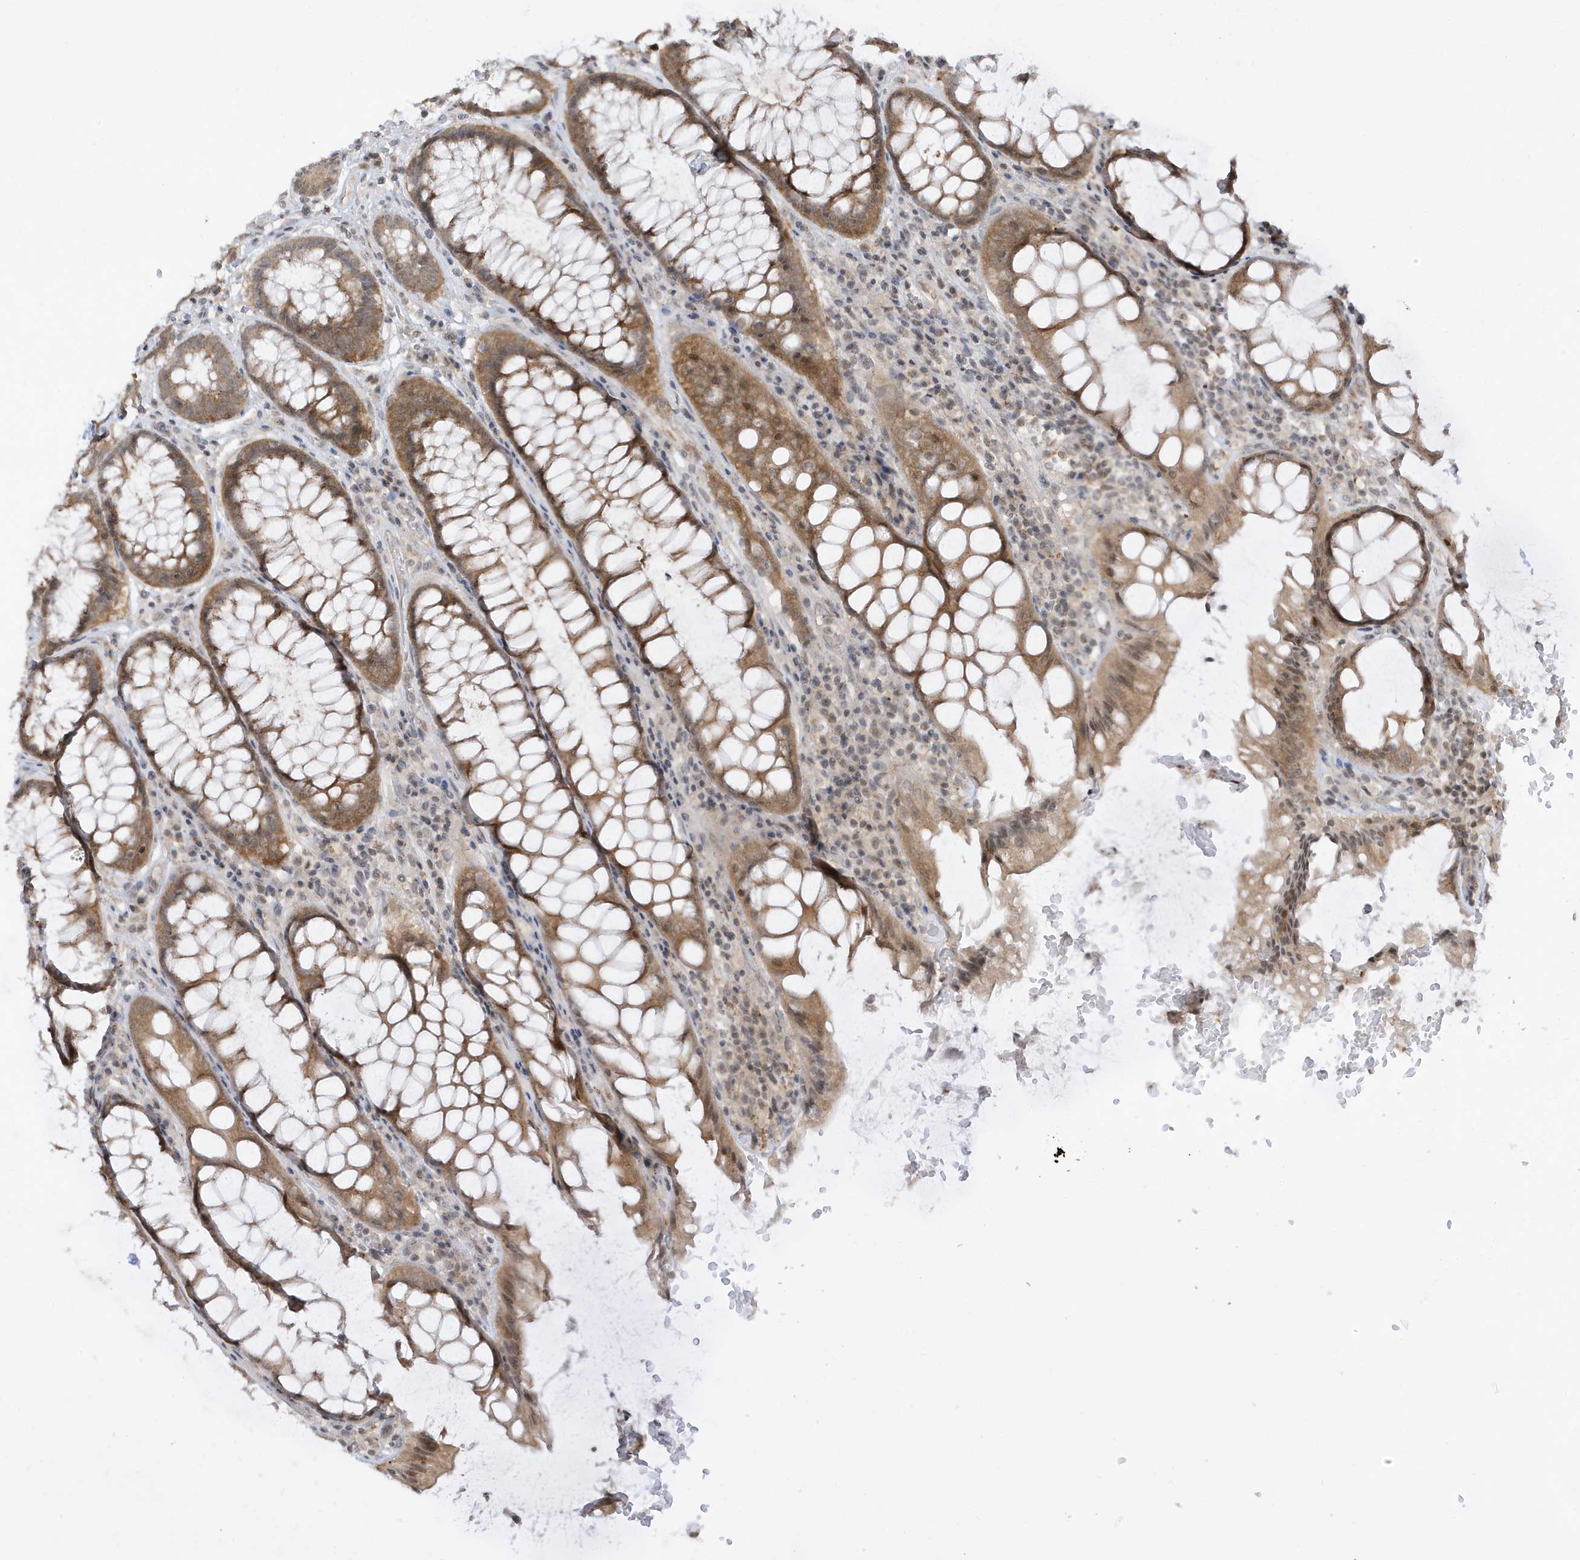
{"staining": {"intensity": "moderate", "quantity": ">75%", "location": "cytoplasmic/membranous,nuclear"}, "tissue": "rectum", "cell_type": "Glandular cells", "image_type": "normal", "snomed": [{"axis": "morphology", "description": "Normal tissue, NOS"}, {"axis": "topography", "description": "Rectum"}], "caption": "Protein staining of benign rectum reveals moderate cytoplasmic/membranous,nuclear staining in about >75% of glandular cells.", "gene": "TAB3", "patient": {"sex": "male", "age": 64}}